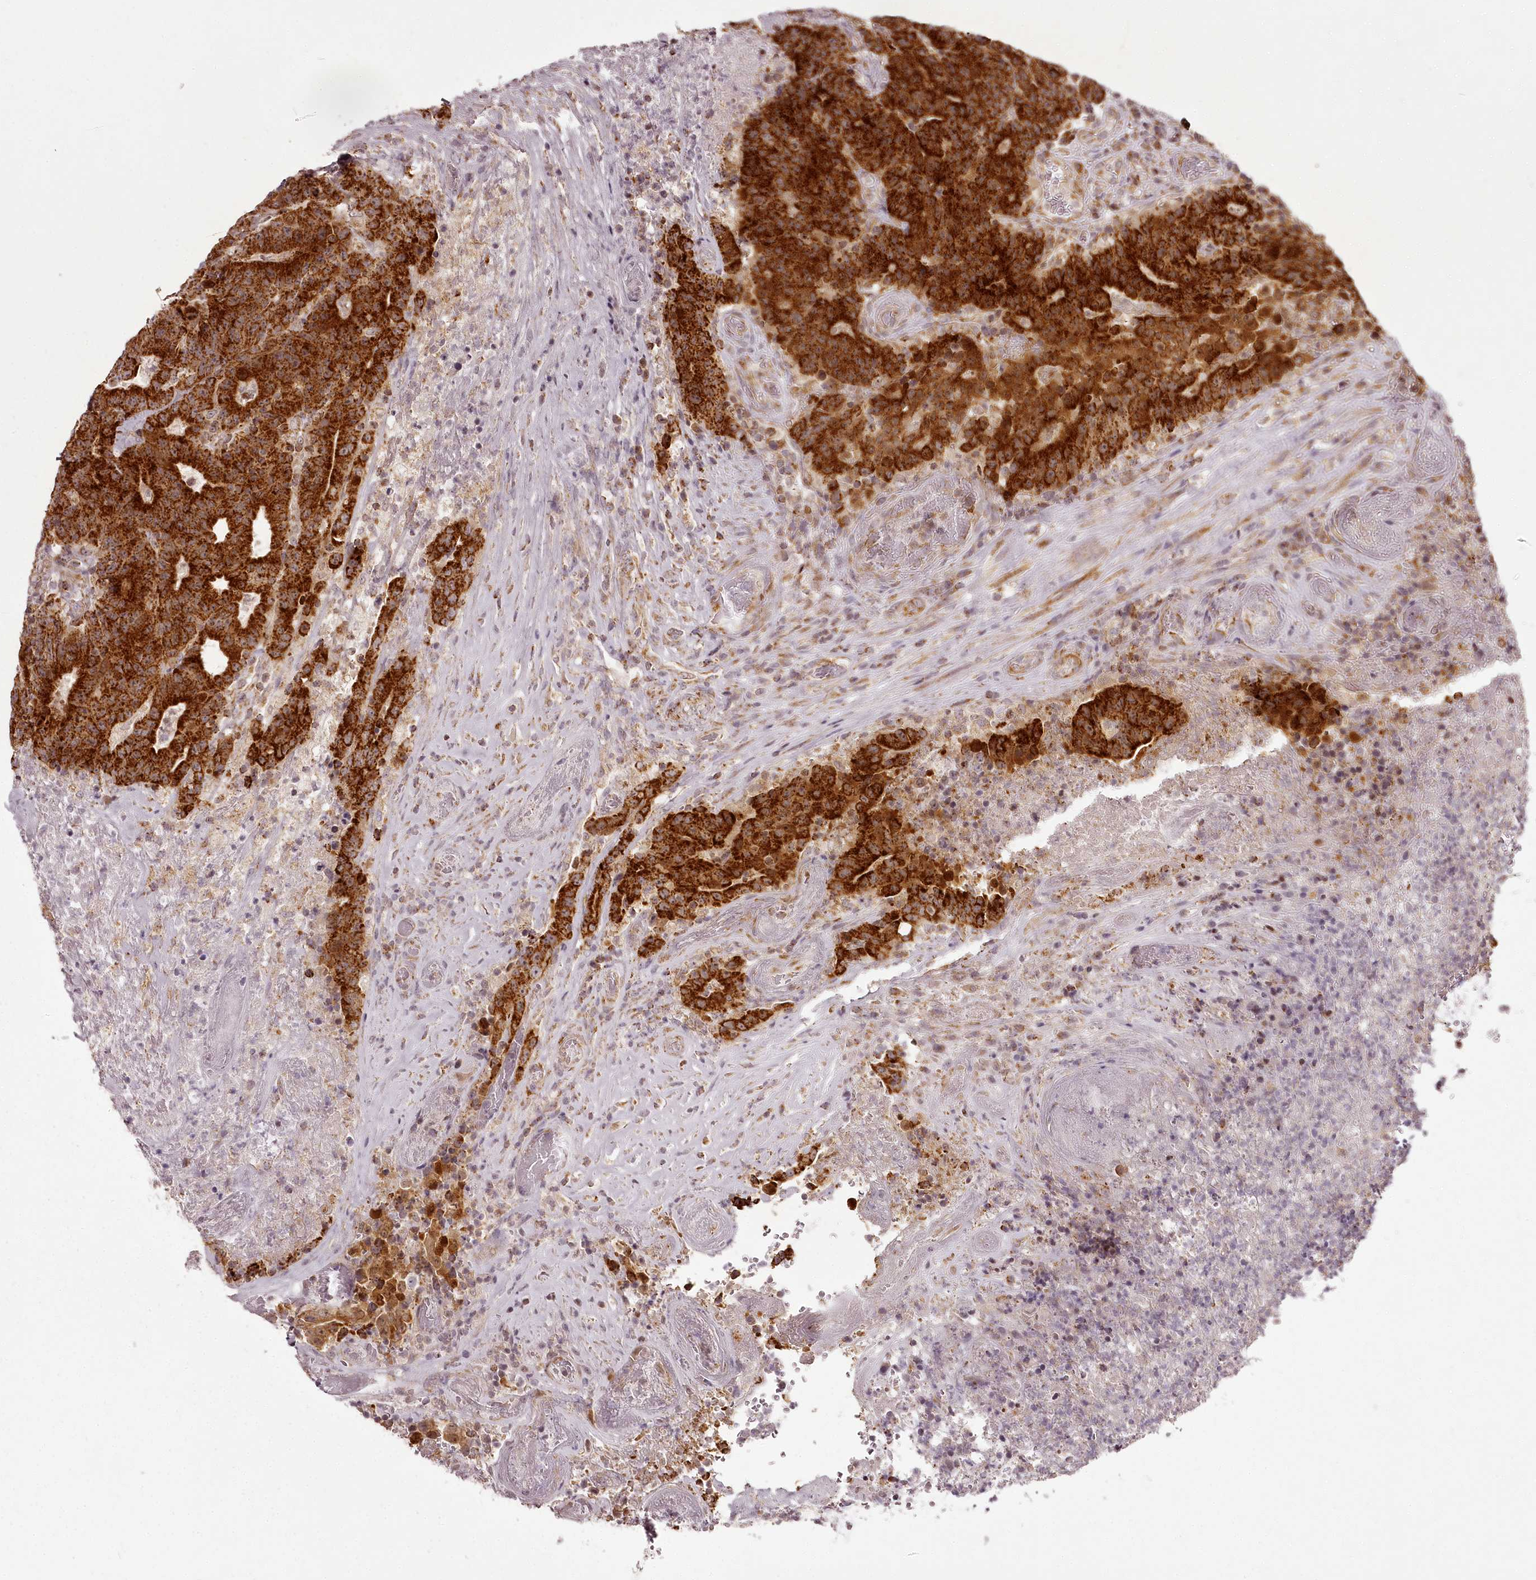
{"staining": {"intensity": "strong", "quantity": ">75%", "location": "cytoplasmic/membranous"}, "tissue": "colorectal cancer", "cell_type": "Tumor cells", "image_type": "cancer", "snomed": [{"axis": "morphology", "description": "Adenocarcinoma, NOS"}, {"axis": "topography", "description": "Colon"}], "caption": "Strong cytoplasmic/membranous positivity for a protein is seen in about >75% of tumor cells of colorectal adenocarcinoma using immunohistochemistry.", "gene": "CHCHD2", "patient": {"sex": "female", "age": 75}}